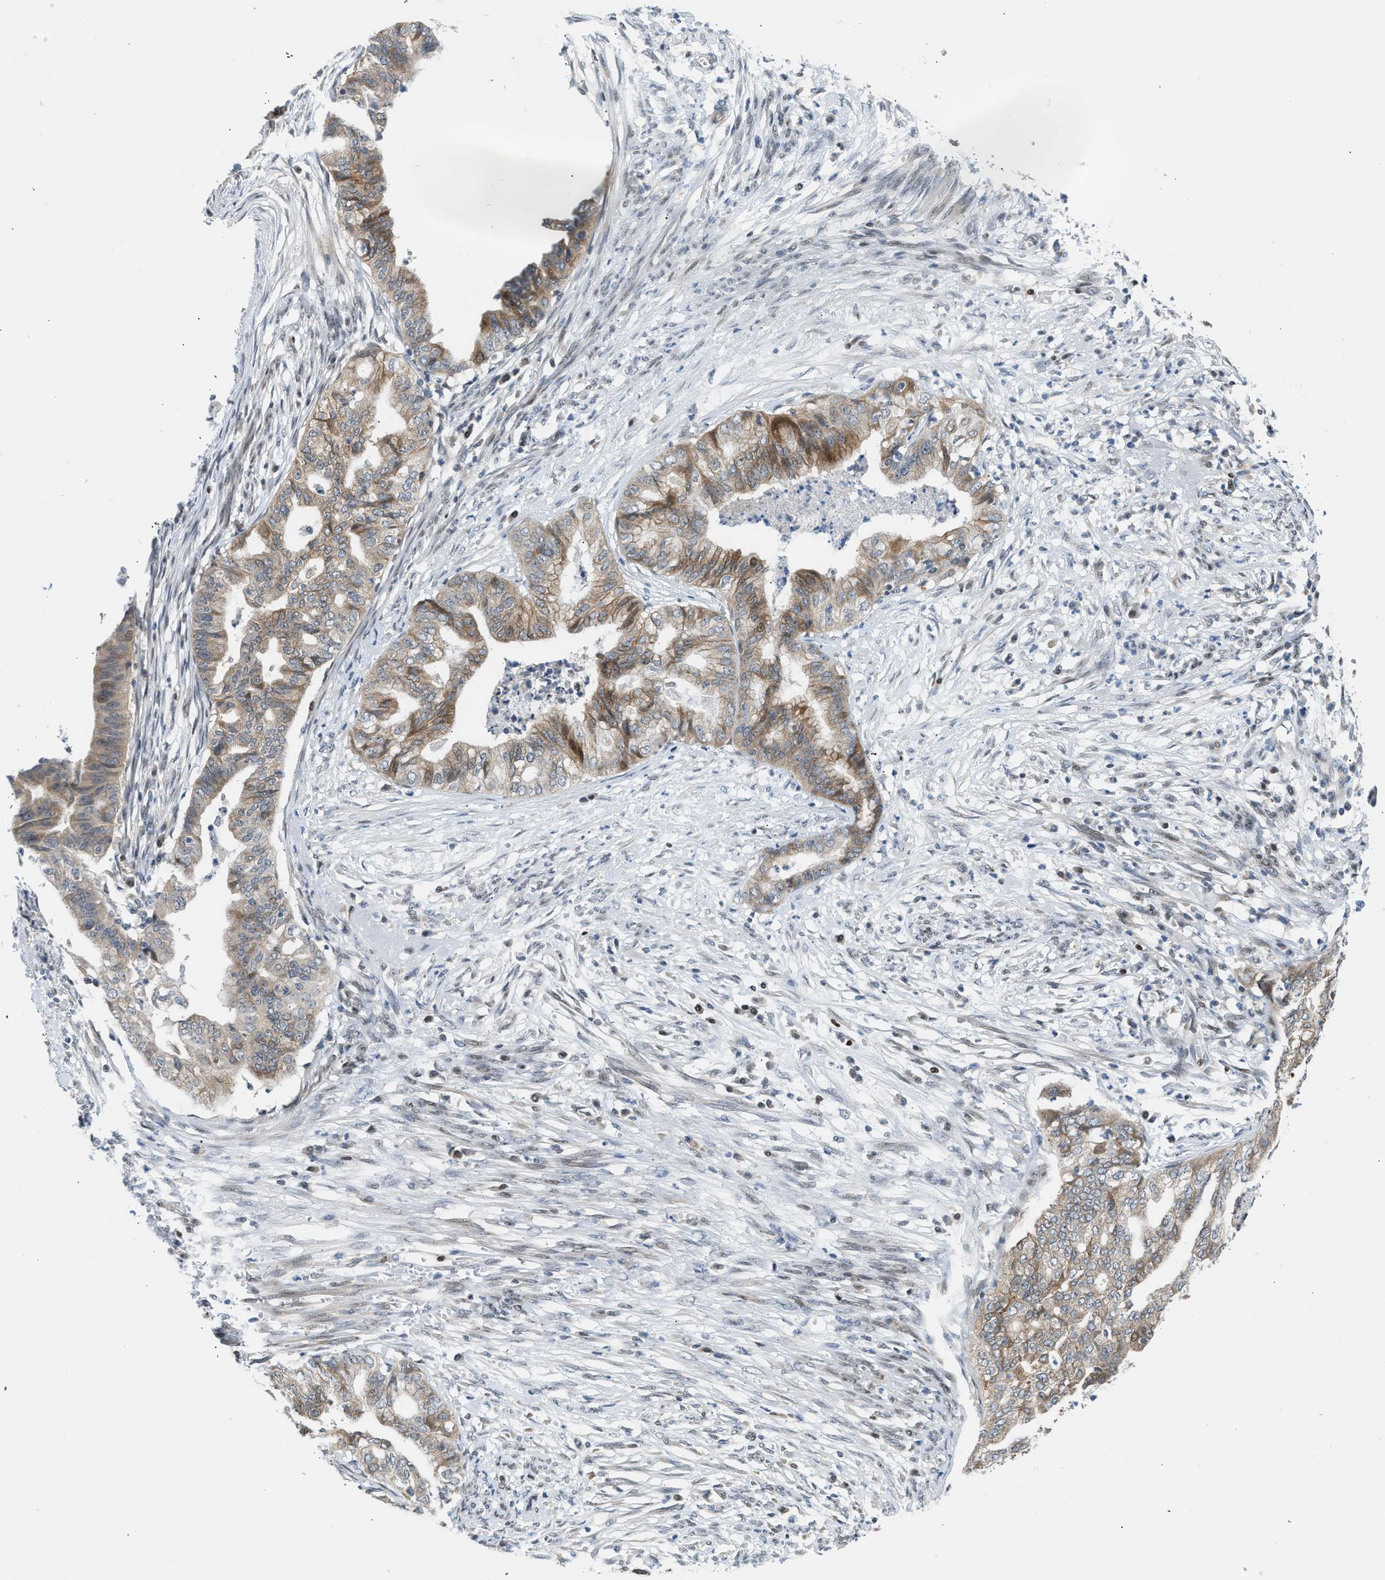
{"staining": {"intensity": "moderate", "quantity": "25%-75%", "location": "cytoplasmic/membranous"}, "tissue": "endometrial cancer", "cell_type": "Tumor cells", "image_type": "cancer", "snomed": [{"axis": "morphology", "description": "Adenocarcinoma, NOS"}, {"axis": "topography", "description": "Endometrium"}], "caption": "Immunohistochemistry of adenocarcinoma (endometrial) demonstrates medium levels of moderate cytoplasmic/membranous expression in about 25%-75% of tumor cells. (IHC, brightfield microscopy, high magnification).", "gene": "NPS", "patient": {"sex": "female", "age": 79}}